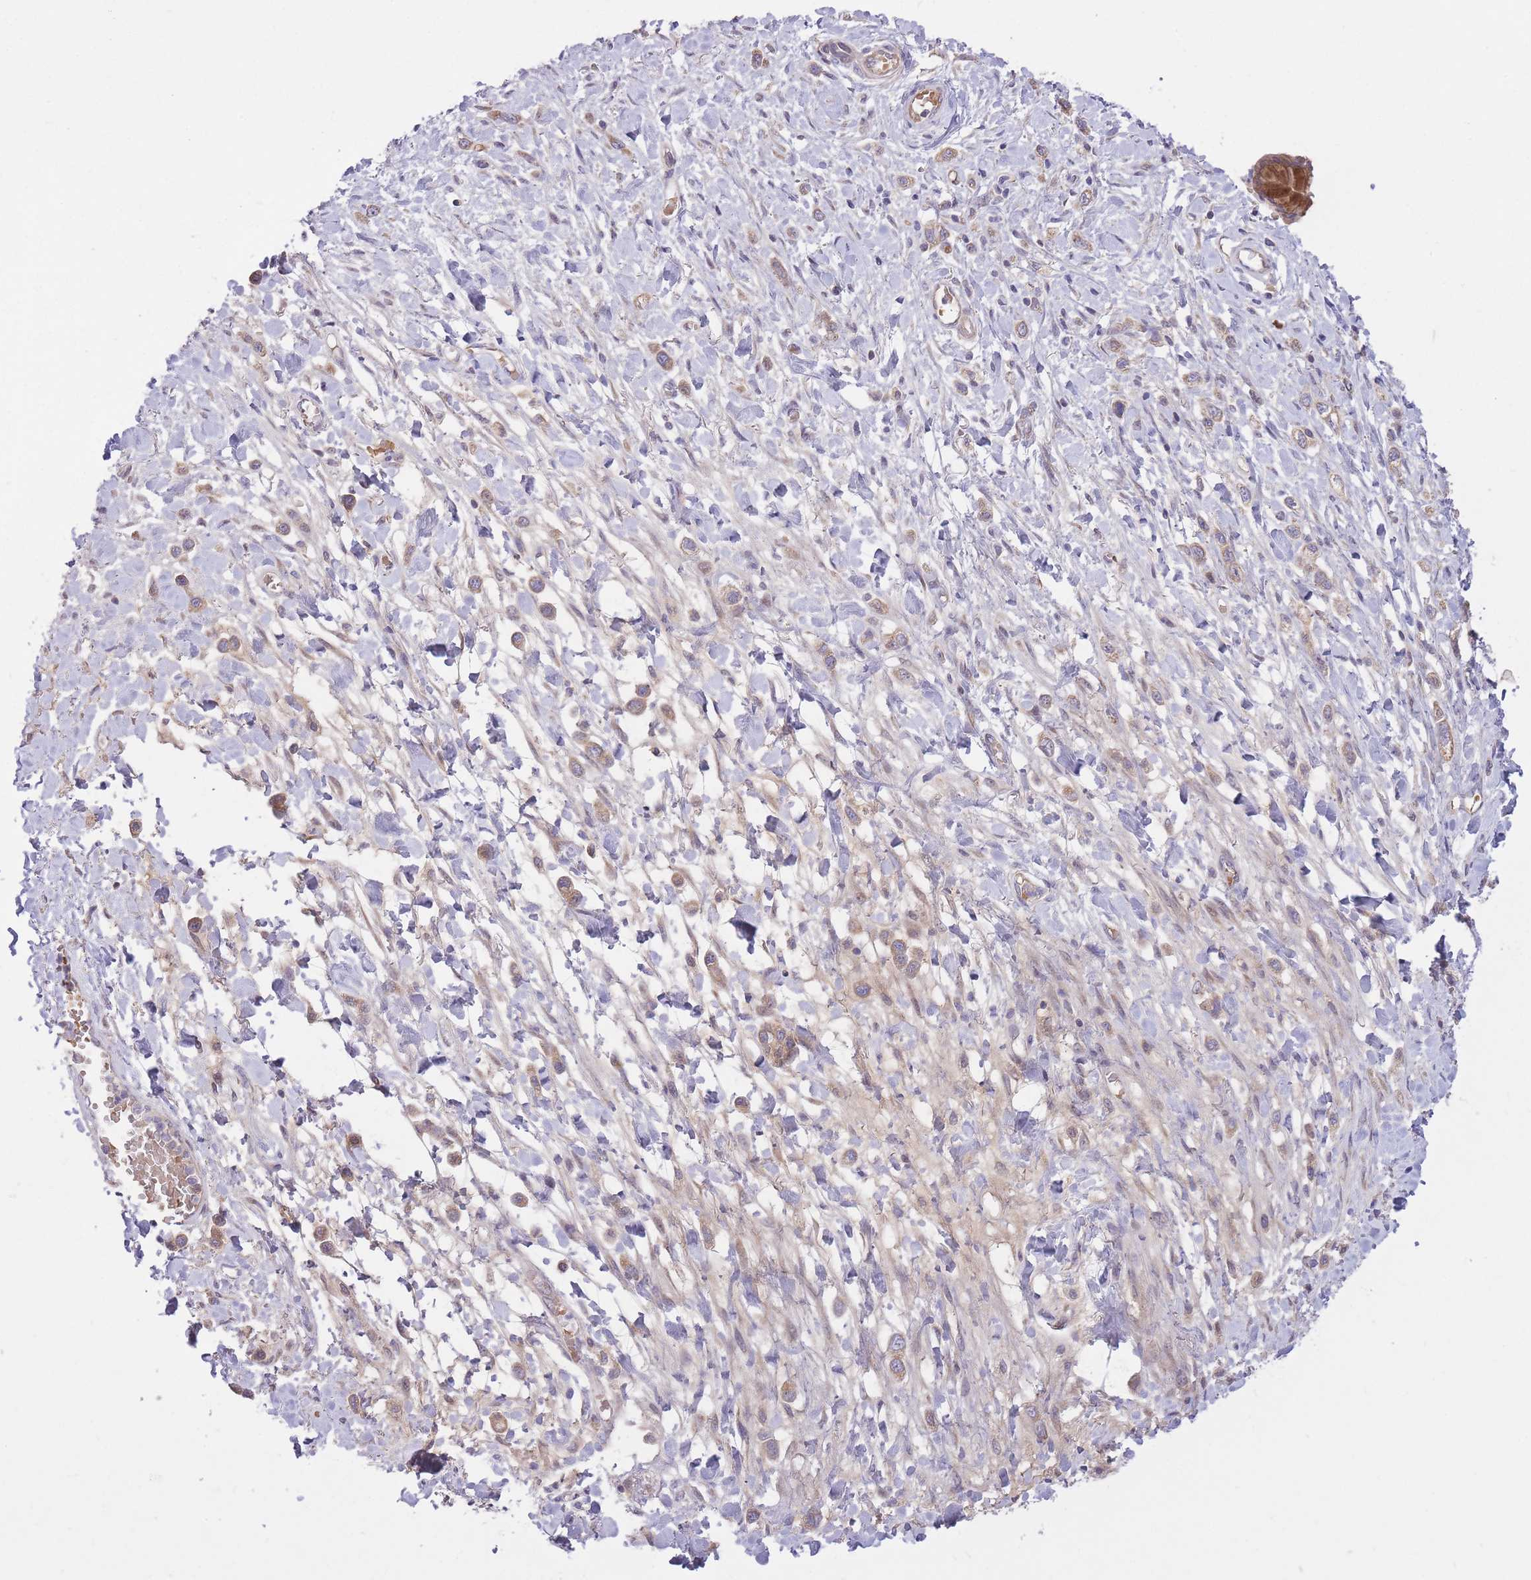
{"staining": {"intensity": "weak", "quantity": ">75%", "location": "cytoplasmic/membranous"}, "tissue": "stomach cancer", "cell_type": "Tumor cells", "image_type": "cancer", "snomed": [{"axis": "morphology", "description": "Adenocarcinoma, NOS"}, {"axis": "topography", "description": "Stomach"}], "caption": "Protein analysis of stomach adenocarcinoma tissue shows weak cytoplasmic/membranous staining in about >75% of tumor cells.", "gene": "POLR3F", "patient": {"sex": "female", "age": 65}}